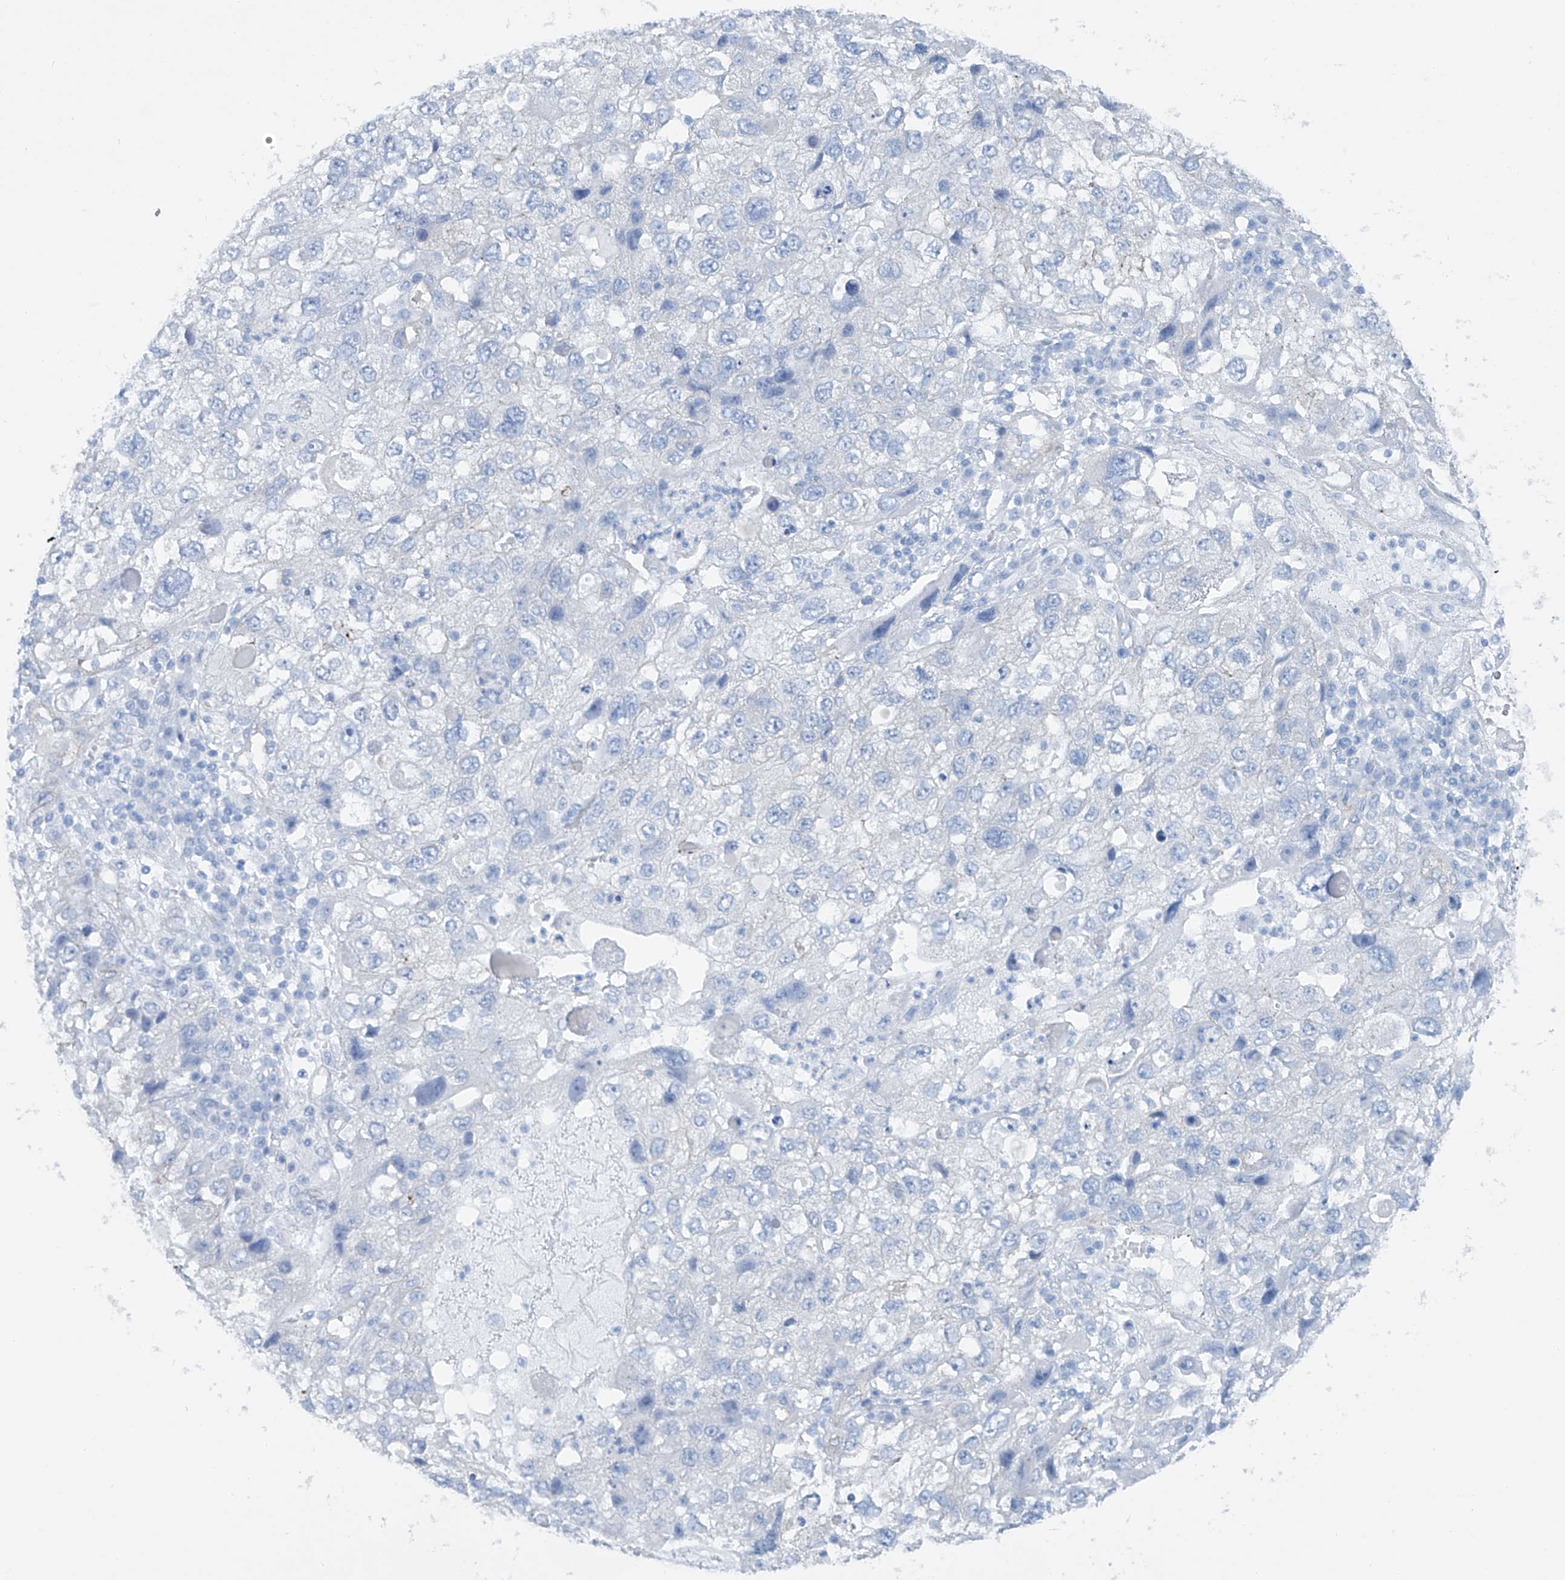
{"staining": {"intensity": "negative", "quantity": "none", "location": "none"}, "tissue": "endometrial cancer", "cell_type": "Tumor cells", "image_type": "cancer", "snomed": [{"axis": "morphology", "description": "Adenocarcinoma, NOS"}, {"axis": "topography", "description": "Endometrium"}], "caption": "An immunohistochemistry histopathology image of endometrial adenocarcinoma is shown. There is no staining in tumor cells of endometrial adenocarcinoma. (Stains: DAB IHC with hematoxylin counter stain, Microscopy: brightfield microscopy at high magnification).", "gene": "MAGI1", "patient": {"sex": "female", "age": 49}}